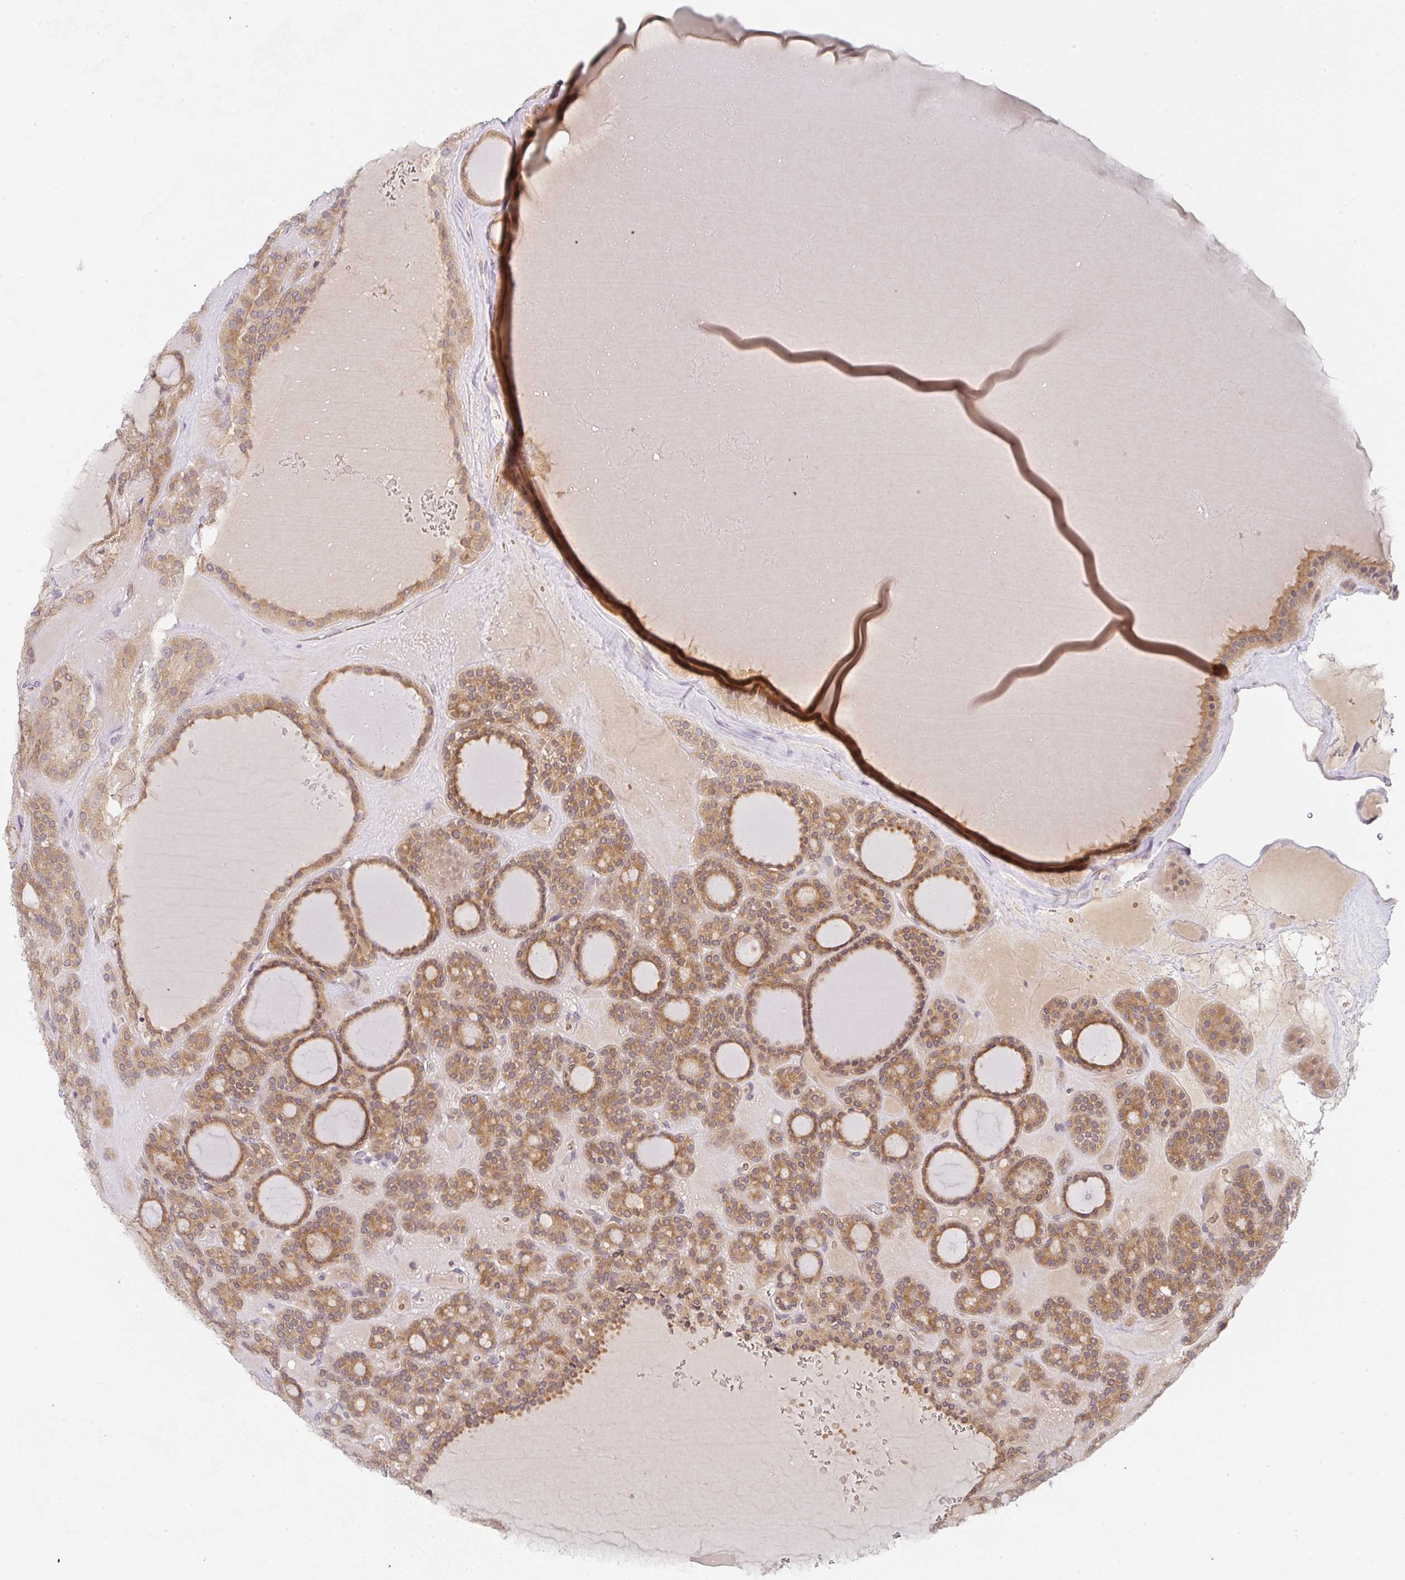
{"staining": {"intensity": "moderate", "quantity": ">75%", "location": "cytoplasmic/membranous"}, "tissue": "thyroid cancer", "cell_type": "Tumor cells", "image_type": "cancer", "snomed": [{"axis": "morphology", "description": "Follicular adenoma carcinoma, NOS"}, {"axis": "topography", "description": "Thyroid gland"}], "caption": "Human follicular adenoma carcinoma (thyroid) stained with a protein marker demonstrates moderate staining in tumor cells.", "gene": "DERL2", "patient": {"sex": "female", "age": 63}}